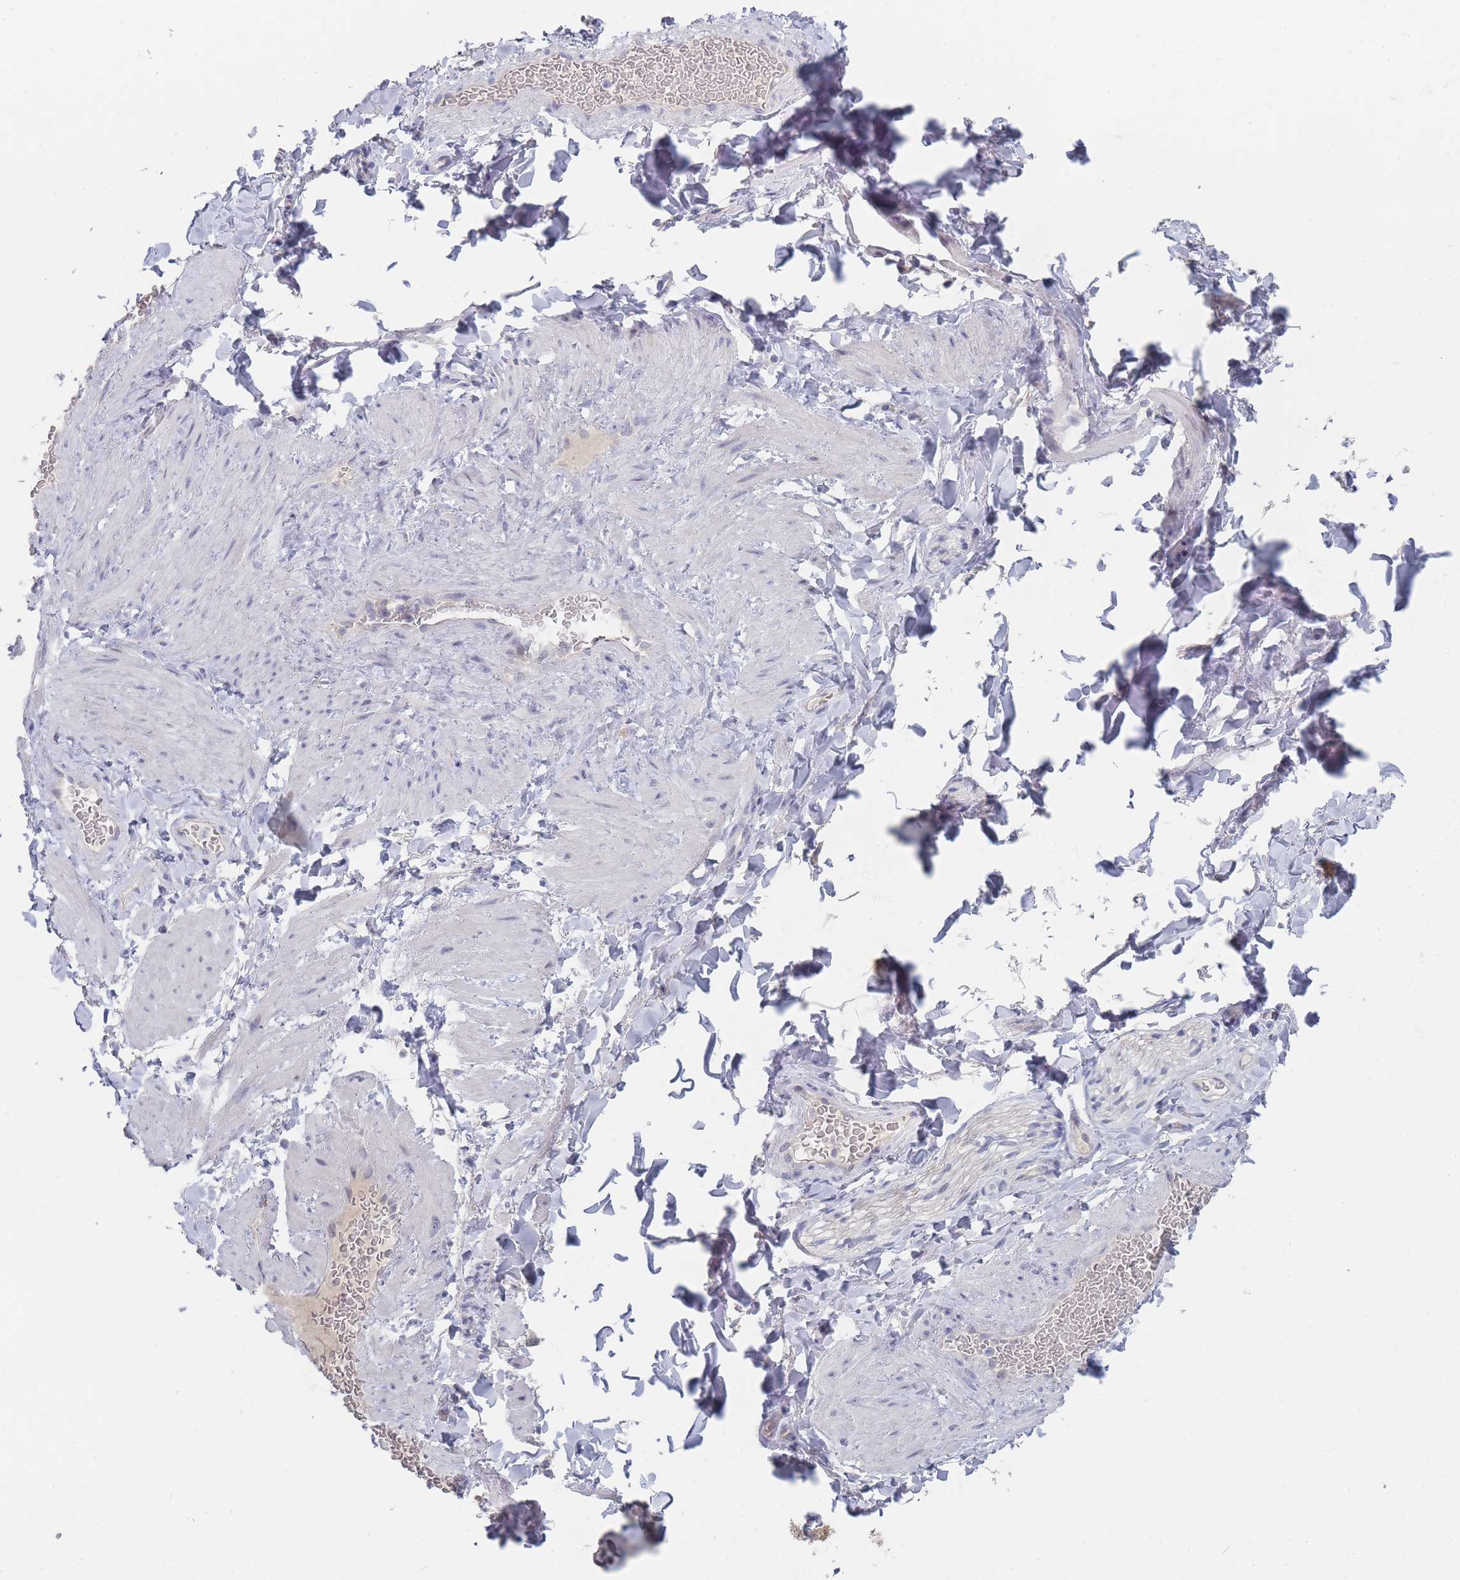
{"staining": {"intensity": "negative", "quantity": "none", "location": "none"}, "tissue": "adipose tissue", "cell_type": "Adipocytes", "image_type": "normal", "snomed": [{"axis": "morphology", "description": "Normal tissue, NOS"}, {"axis": "topography", "description": "Soft tissue"}, {"axis": "topography", "description": "Vascular tissue"}], "caption": "Immunohistochemistry photomicrograph of benign adipose tissue stained for a protein (brown), which displays no expression in adipocytes. (DAB (3,3'-diaminobenzidine) immunohistochemistry (IHC), high magnification).", "gene": "RNF8", "patient": {"sex": "male", "age": 54}}